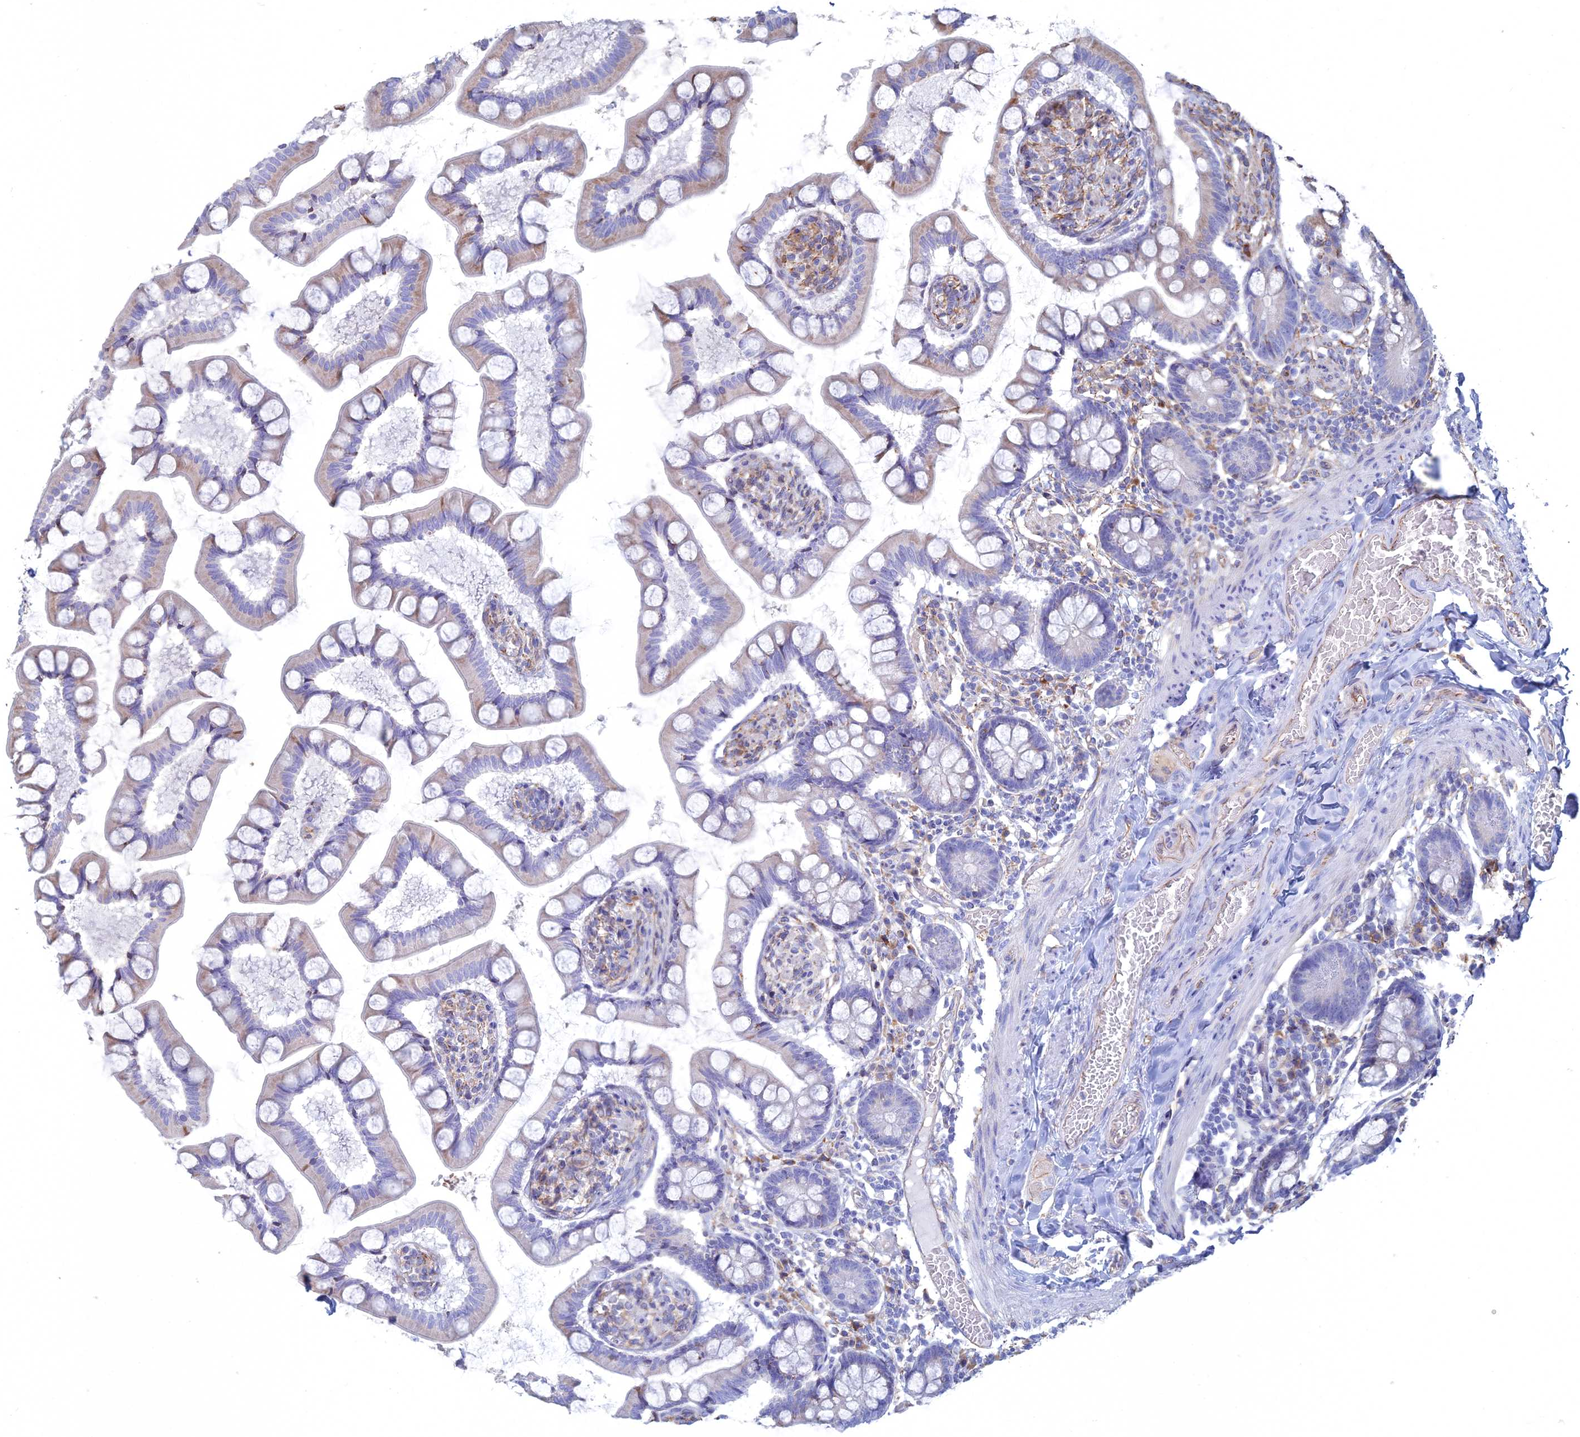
{"staining": {"intensity": "weak", "quantity": "<25%", "location": "cytoplasmic/membranous"}, "tissue": "small intestine", "cell_type": "Glandular cells", "image_type": "normal", "snomed": [{"axis": "morphology", "description": "Normal tissue, NOS"}, {"axis": "topography", "description": "Small intestine"}], "caption": "Immunohistochemical staining of benign human small intestine displays no significant positivity in glandular cells. (Stains: DAB (3,3'-diaminobenzidine) IHC with hematoxylin counter stain, Microscopy: brightfield microscopy at high magnification).", "gene": "CLVS2", "patient": {"sex": "male", "age": 41}}